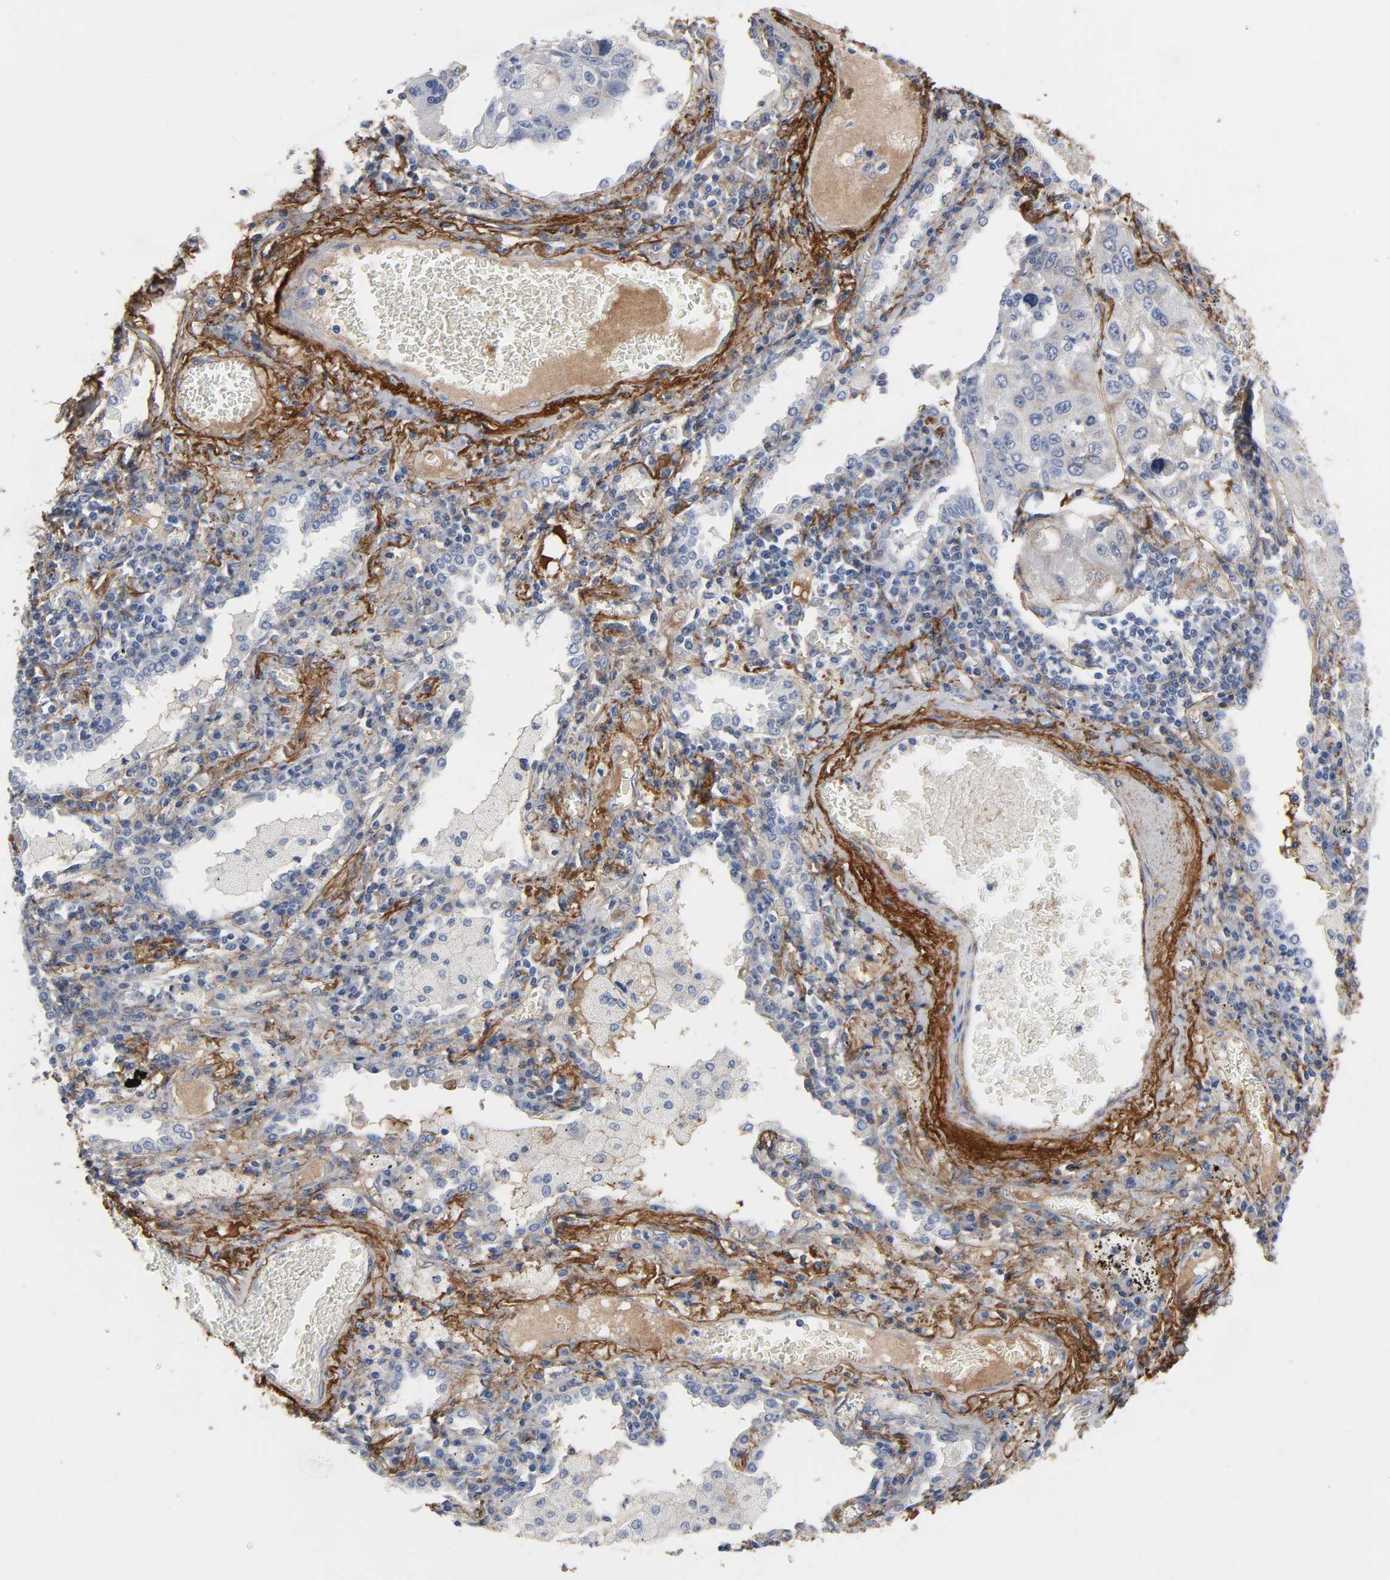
{"staining": {"intensity": "negative", "quantity": "none", "location": "none"}, "tissue": "lung cancer", "cell_type": "Tumor cells", "image_type": "cancer", "snomed": [{"axis": "morphology", "description": "Squamous cell carcinoma, NOS"}, {"axis": "topography", "description": "Lung"}], "caption": "DAB (3,3'-diaminobenzidine) immunohistochemical staining of human squamous cell carcinoma (lung) reveals no significant expression in tumor cells.", "gene": "FBLN1", "patient": {"sex": "male", "age": 71}}